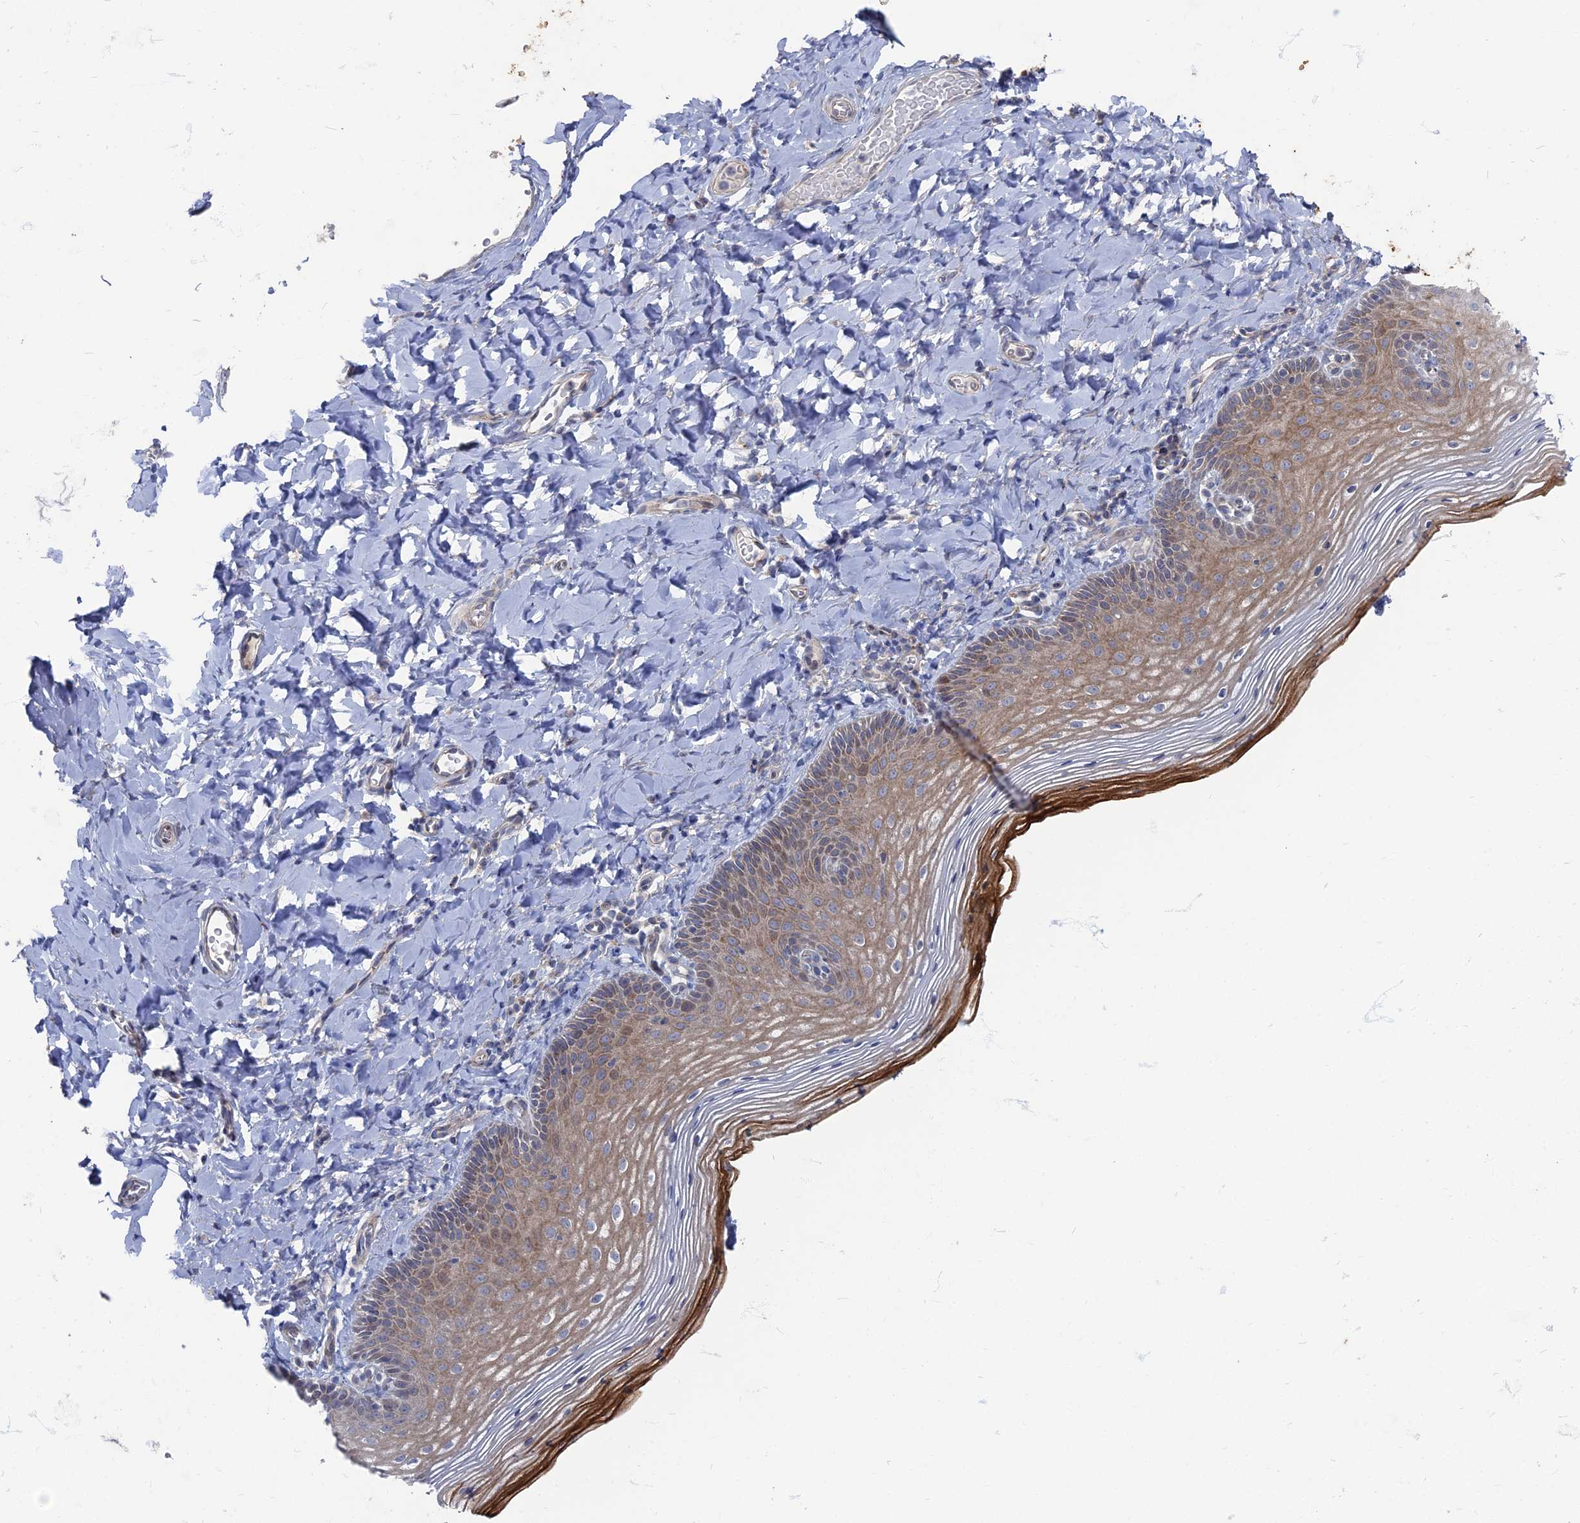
{"staining": {"intensity": "strong", "quantity": "<25%", "location": "cytoplasmic/membranous"}, "tissue": "vagina", "cell_type": "Squamous epithelial cells", "image_type": "normal", "snomed": [{"axis": "morphology", "description": "Normal tissue, NOS"}, {"axis": "topography", "description": "Vagina"}], "caption": "An image of human vagina stained for a protein exhibits strong cytoplasmic/membranous brown staining in squamous epithelial cells.", "gene": "TMEM128", "patient": {"sex": "female", "age": 60}}